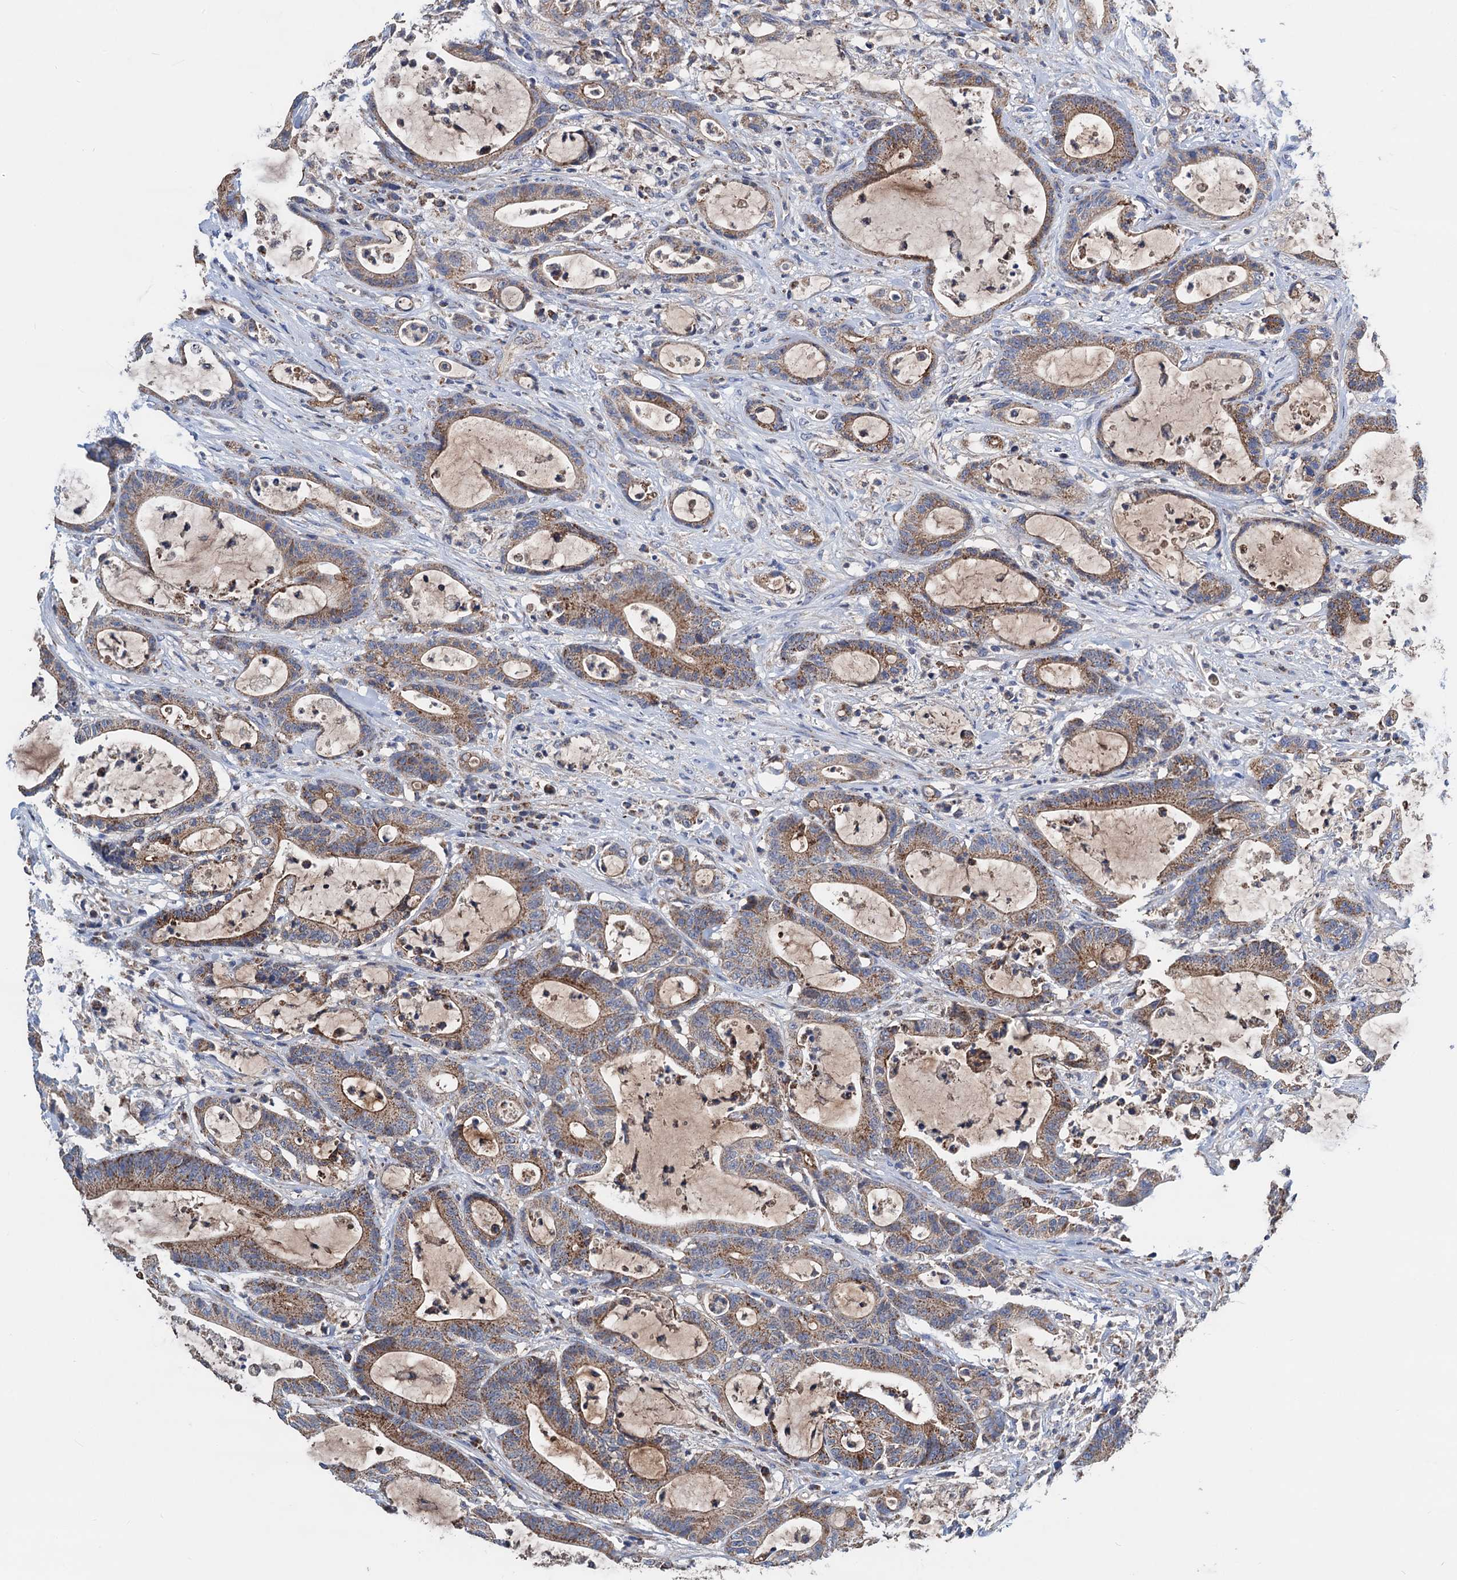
{"staining": {"intensity": "moderate", "quantity": ">75%", "location": "cytoplasmic/membranous"}, "tissue": "colorectal cancer", "cell_type": "Tumor cells", "image_type": "cancer", "snomed": [{"axis": "morphology", "description": "Adenocarcinoma, NOS"}, {"axis": "topography", "description": "Colon"}], "caption": "Protein expression analysis of human colorectal cancer reveals moderate cytoplasmic/membranous positivity in about >75% of tumor cells. (brown staining indicates protein expression, while blue staining denotes nuclei).", "gene": "DGLUCY", "patient": {"sex": "female", "age": 84}}